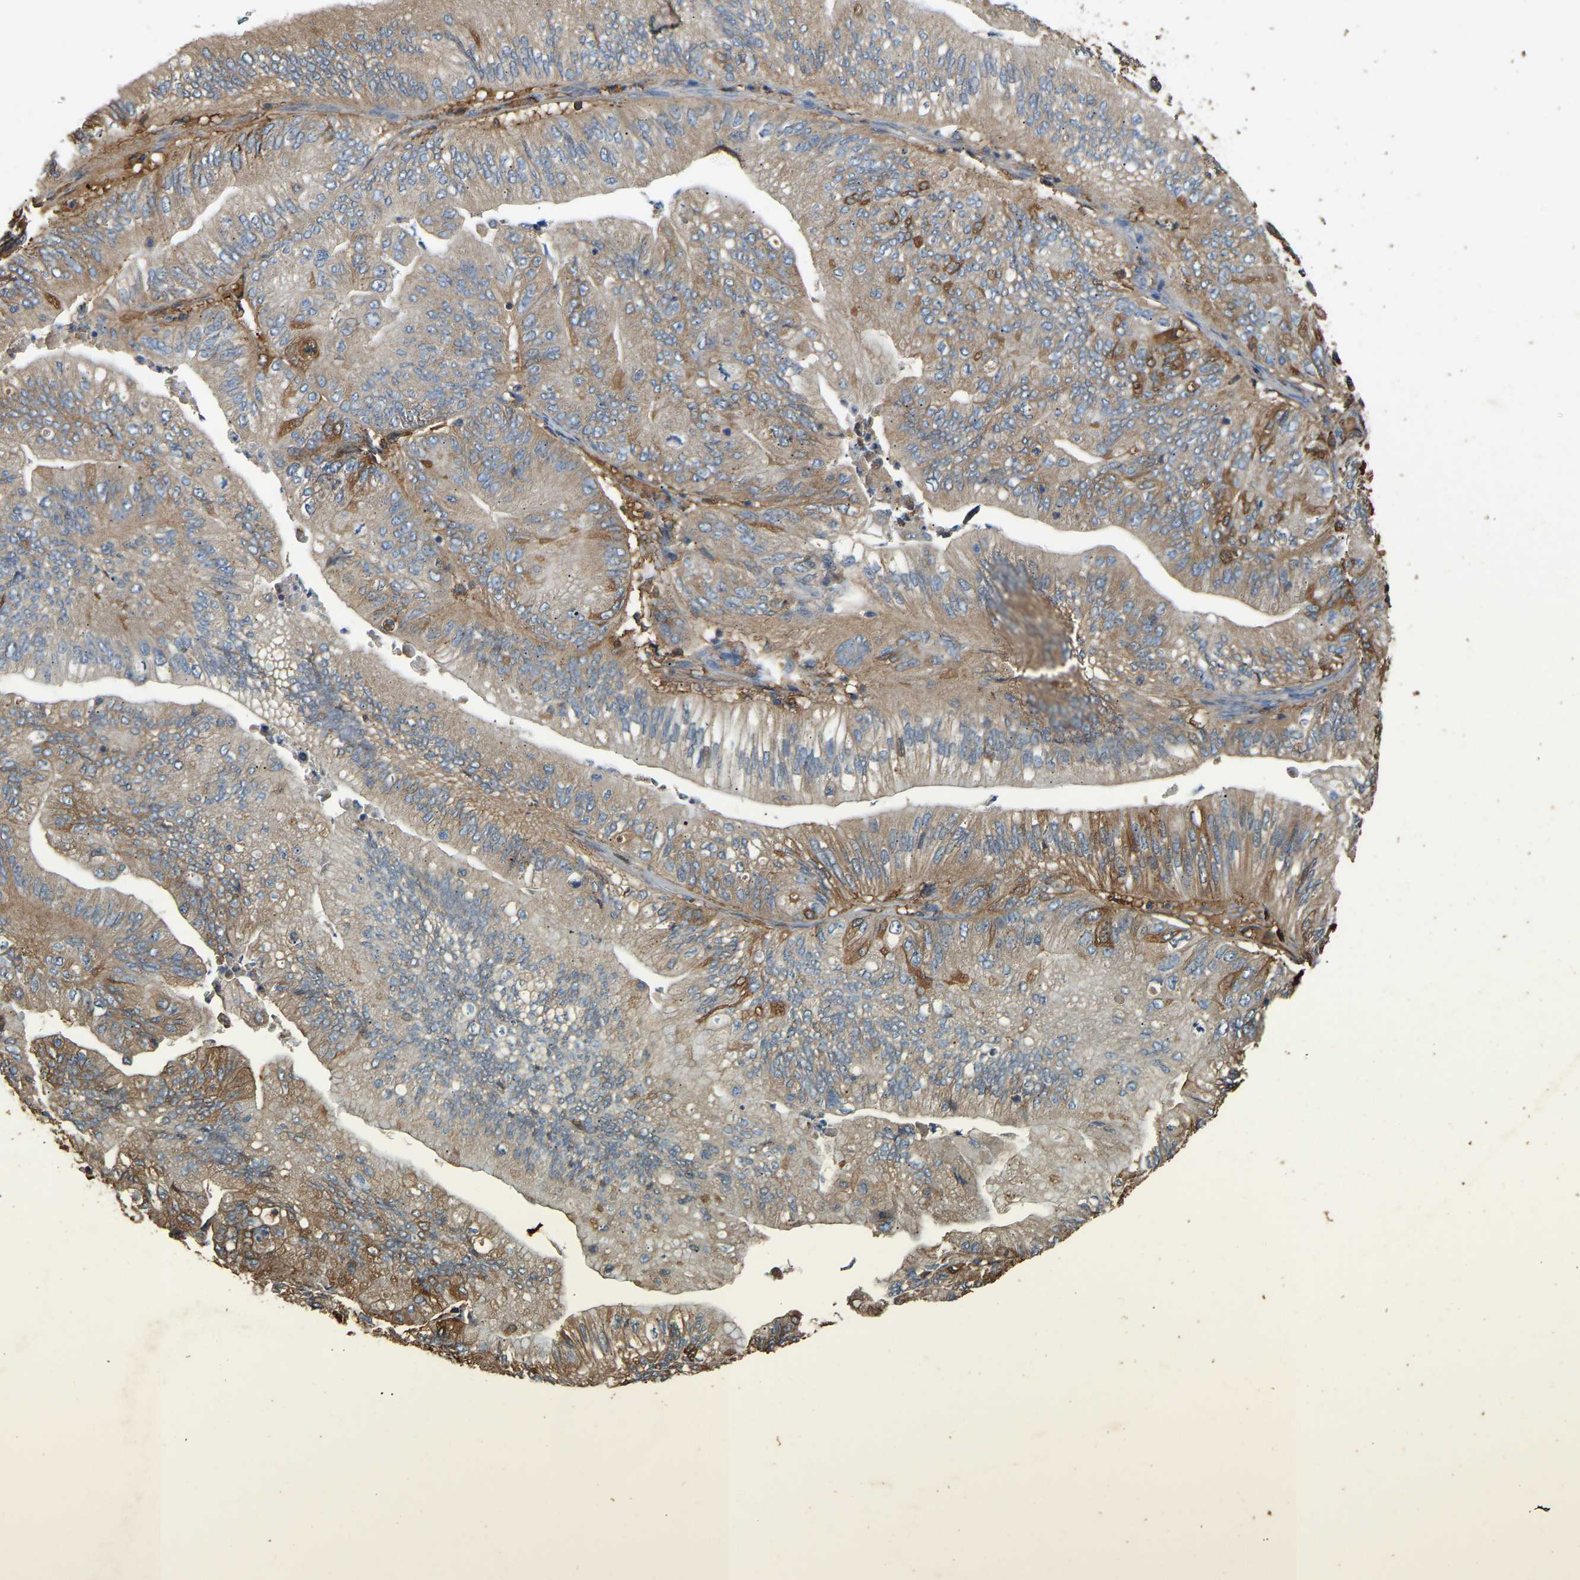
{"staining": {"intensity": "moderate", "quantity": "<25%", "location": "cytoplasmic/membranous"}, "tissue": "ovarian cancer", "cell_type": "Tumor cells", "image_type": "cancer", "snomed": [{"axis": "morphology", "description": "Cystadenocarcinoma, mucinous, NOS"}, {"axis": "topography", "description": "Ovary"}], "caption": "Protein staining of mucinous cystadenocarcinoma (ovarian) tissue exhibits moderate cytoplasmic/membranous positivity in approximately <25% of tumor cells.", "gene": "TMEM268", "patient": {"sex": "female", "age": 61}}